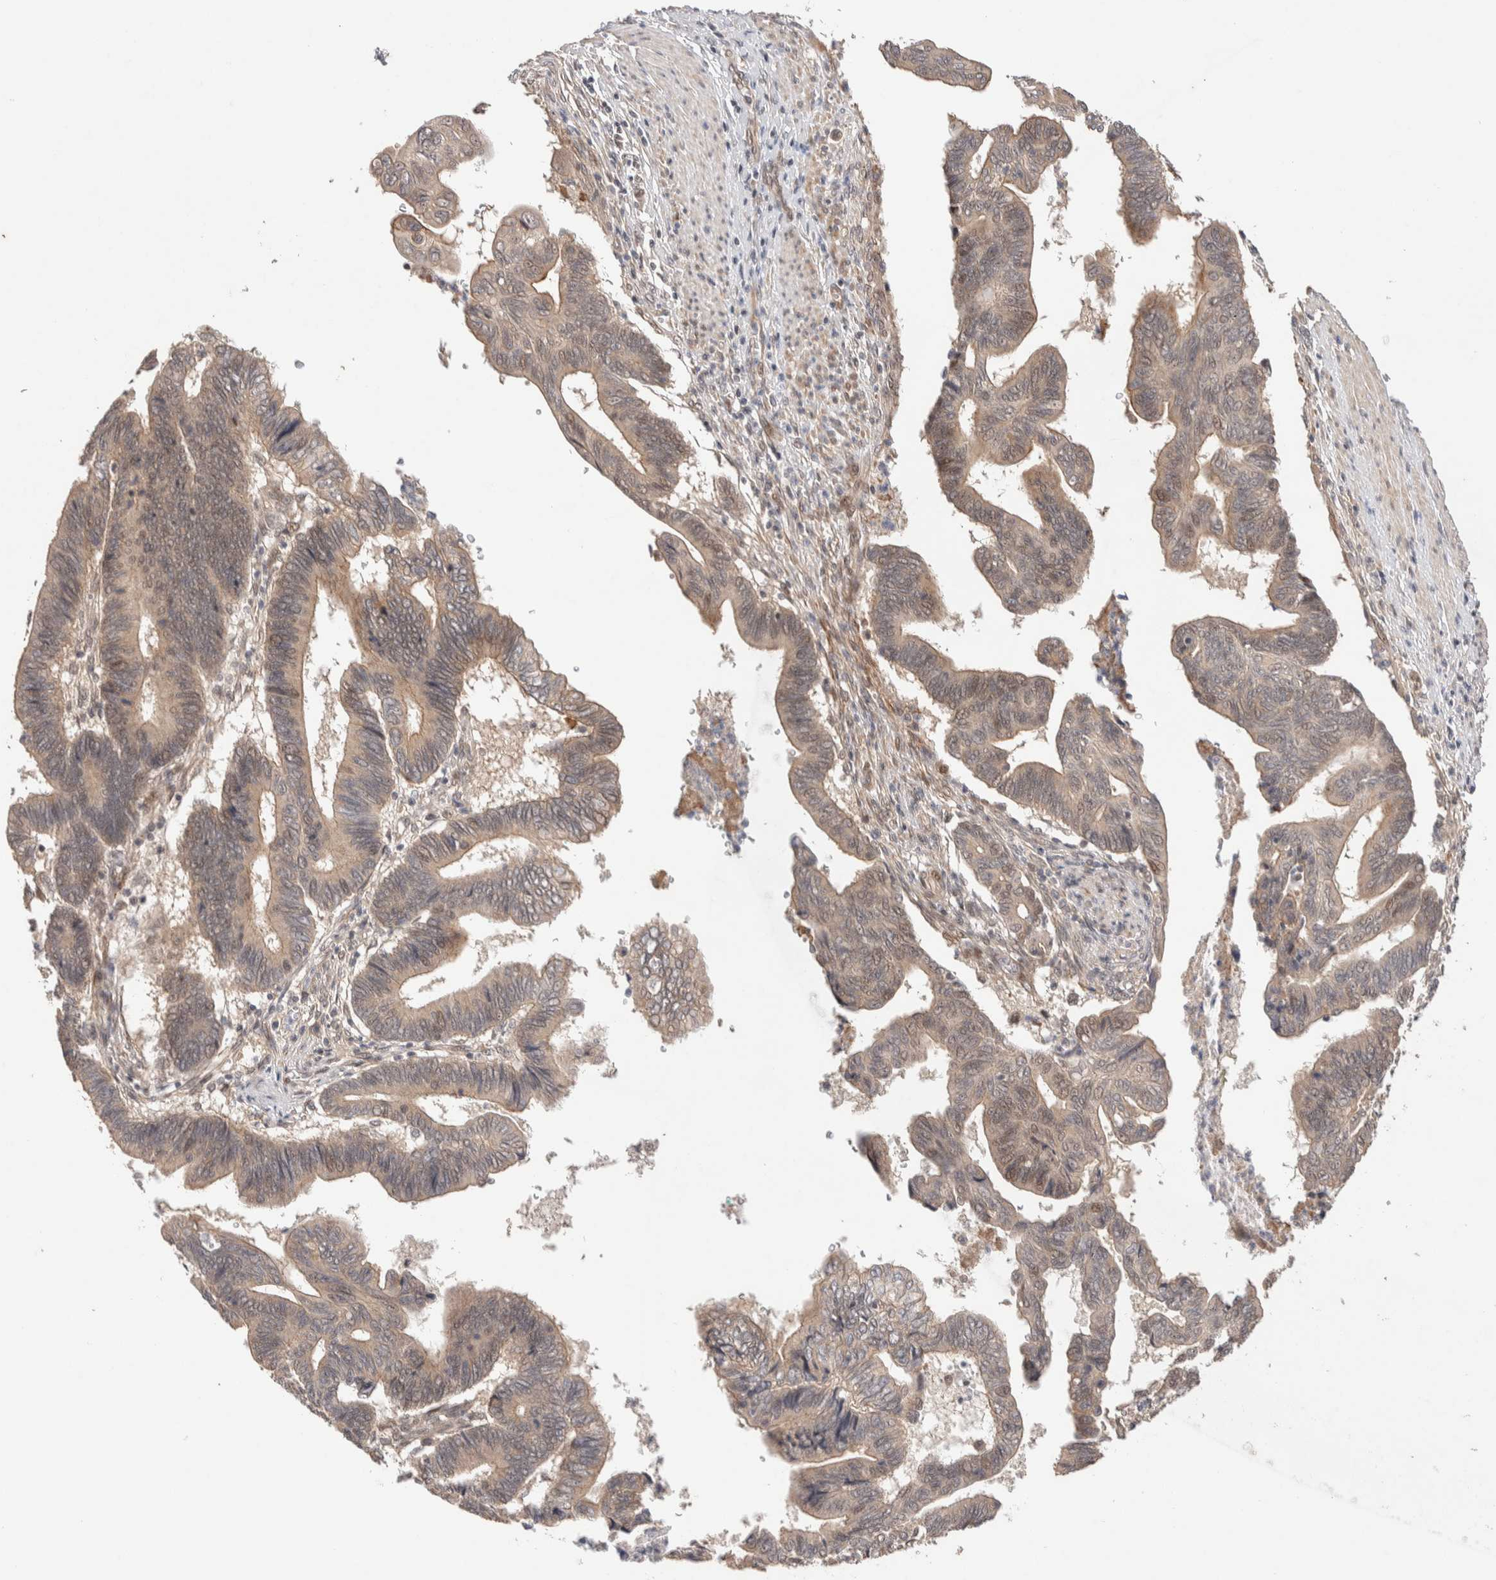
{"staining": {"intensity": "weak", "quantity": ">75%", "location": "cytoplasmic/membranous"}, "tissue": "pancreatic cancer", "cell_type": "Tumor cells", "image_type": "cancer", "snomed": [{"axis": "morphology", "description": "Adenocarcinoma, NOS"}, {"axis": "topography", "description": "Pancreas"}], "caption": "Immunohistochemistry (IHC) of pancreatic adenocarcinoma displays low levels of weak cytoplasmic/membranous staining in approximately >75% of tumor cells.", "gene": "PRDM15", "patient": {"sex": "female", "age": 70}}